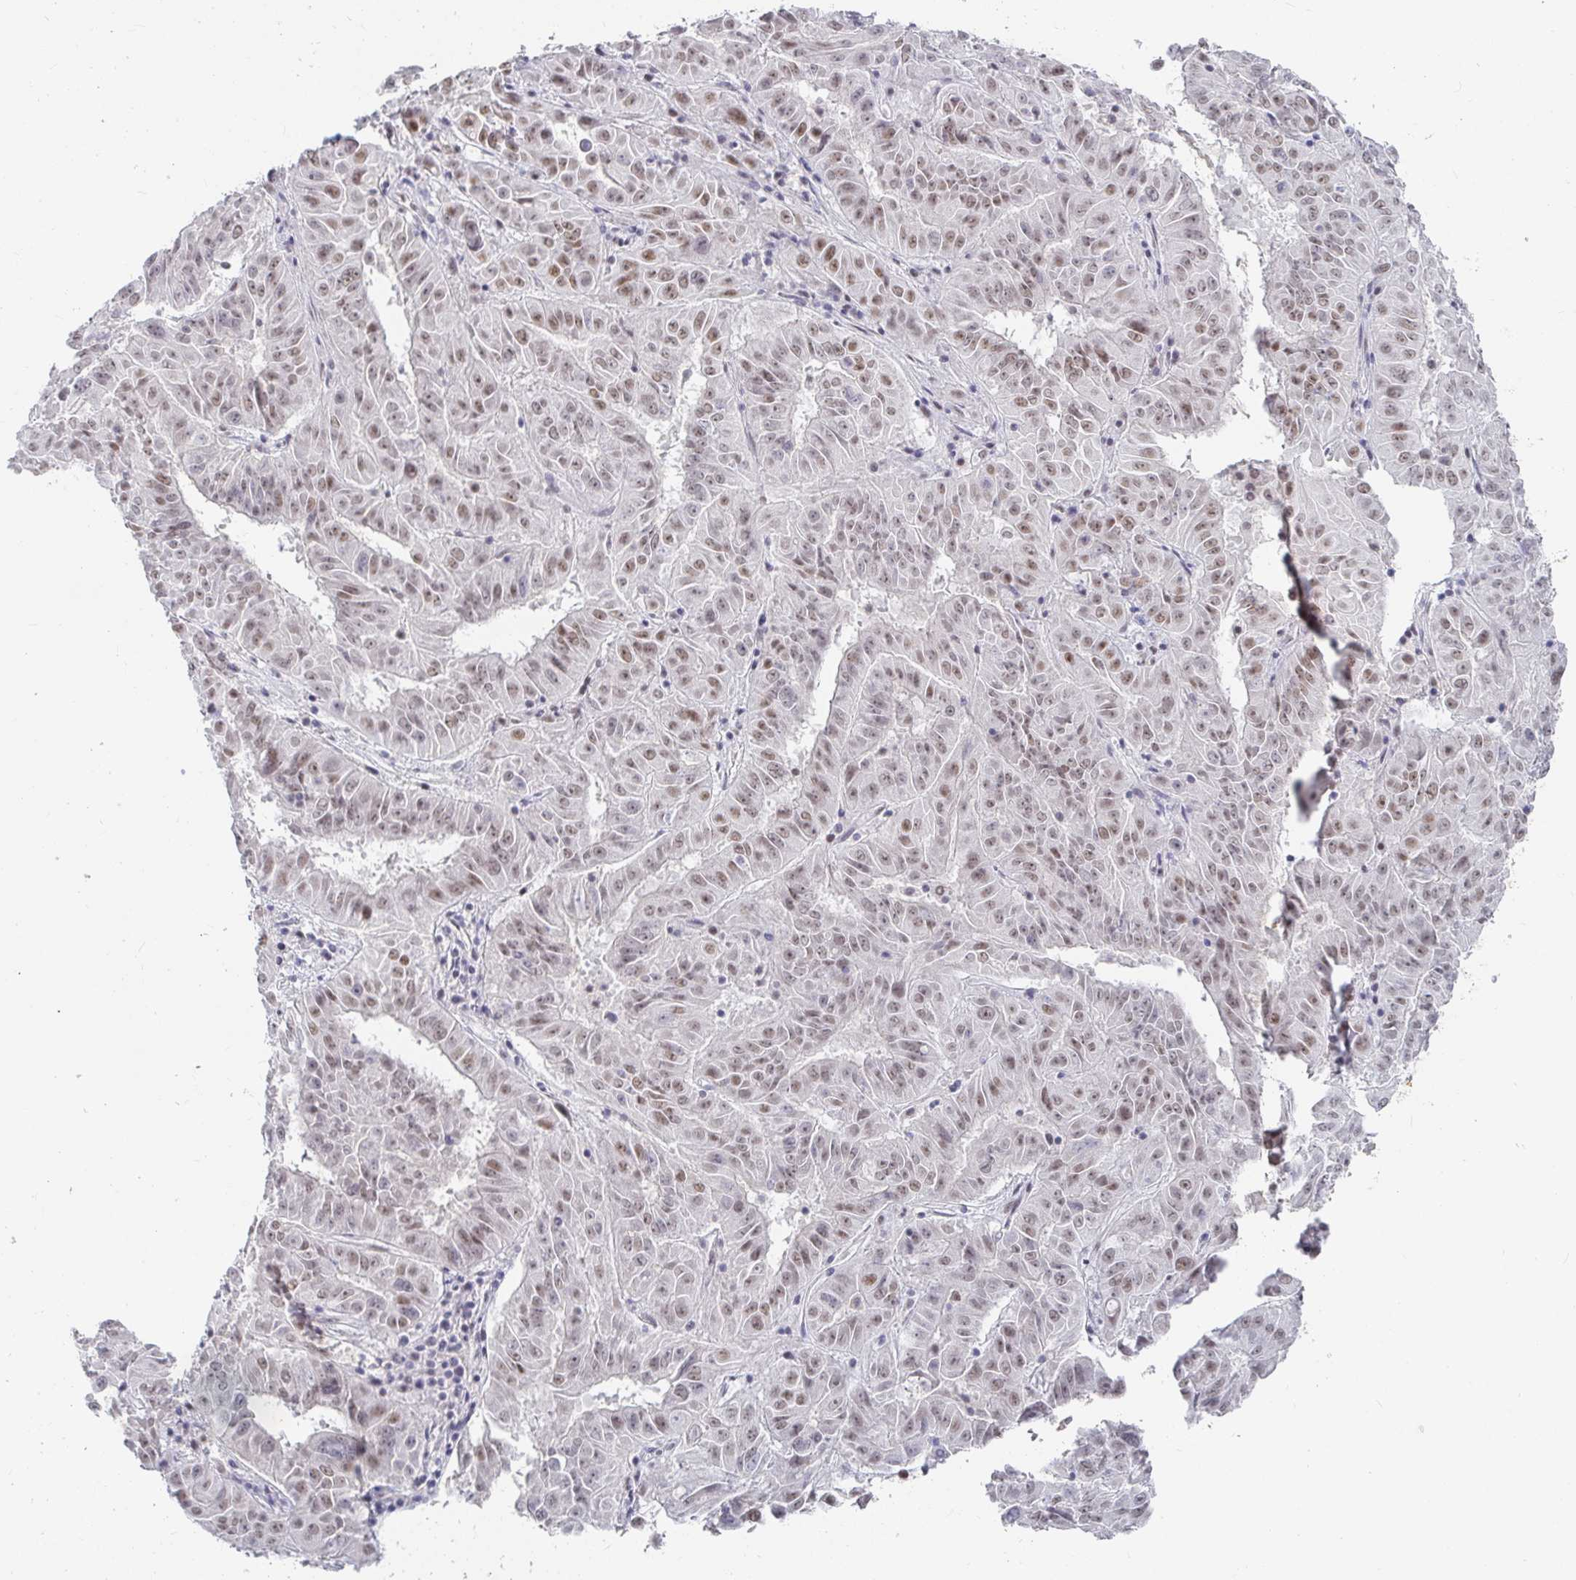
{"staining": {"intensity": "weak", "quantity": ">75%", "location": "nuclear"}, "tissue": "pancreatic cancer", "cell_type": "Tumor cells", "image_type": "cancer", "snomed": [{"axis": "morphology", "description": "Adenocarcinoma, NOS"}, {"axis": "topography", "description": "Pancreas"}], "caption": "The immunohistochemical stain highlights weak nuclear positivity in tumor cells of pancreatic cancer (adenocarcinoma) tissue. Ihc stains the protein in brown and the nuclei are stained blue.", "gene": "RCOR1", "patient": {"sex": "male", "age": 63}}